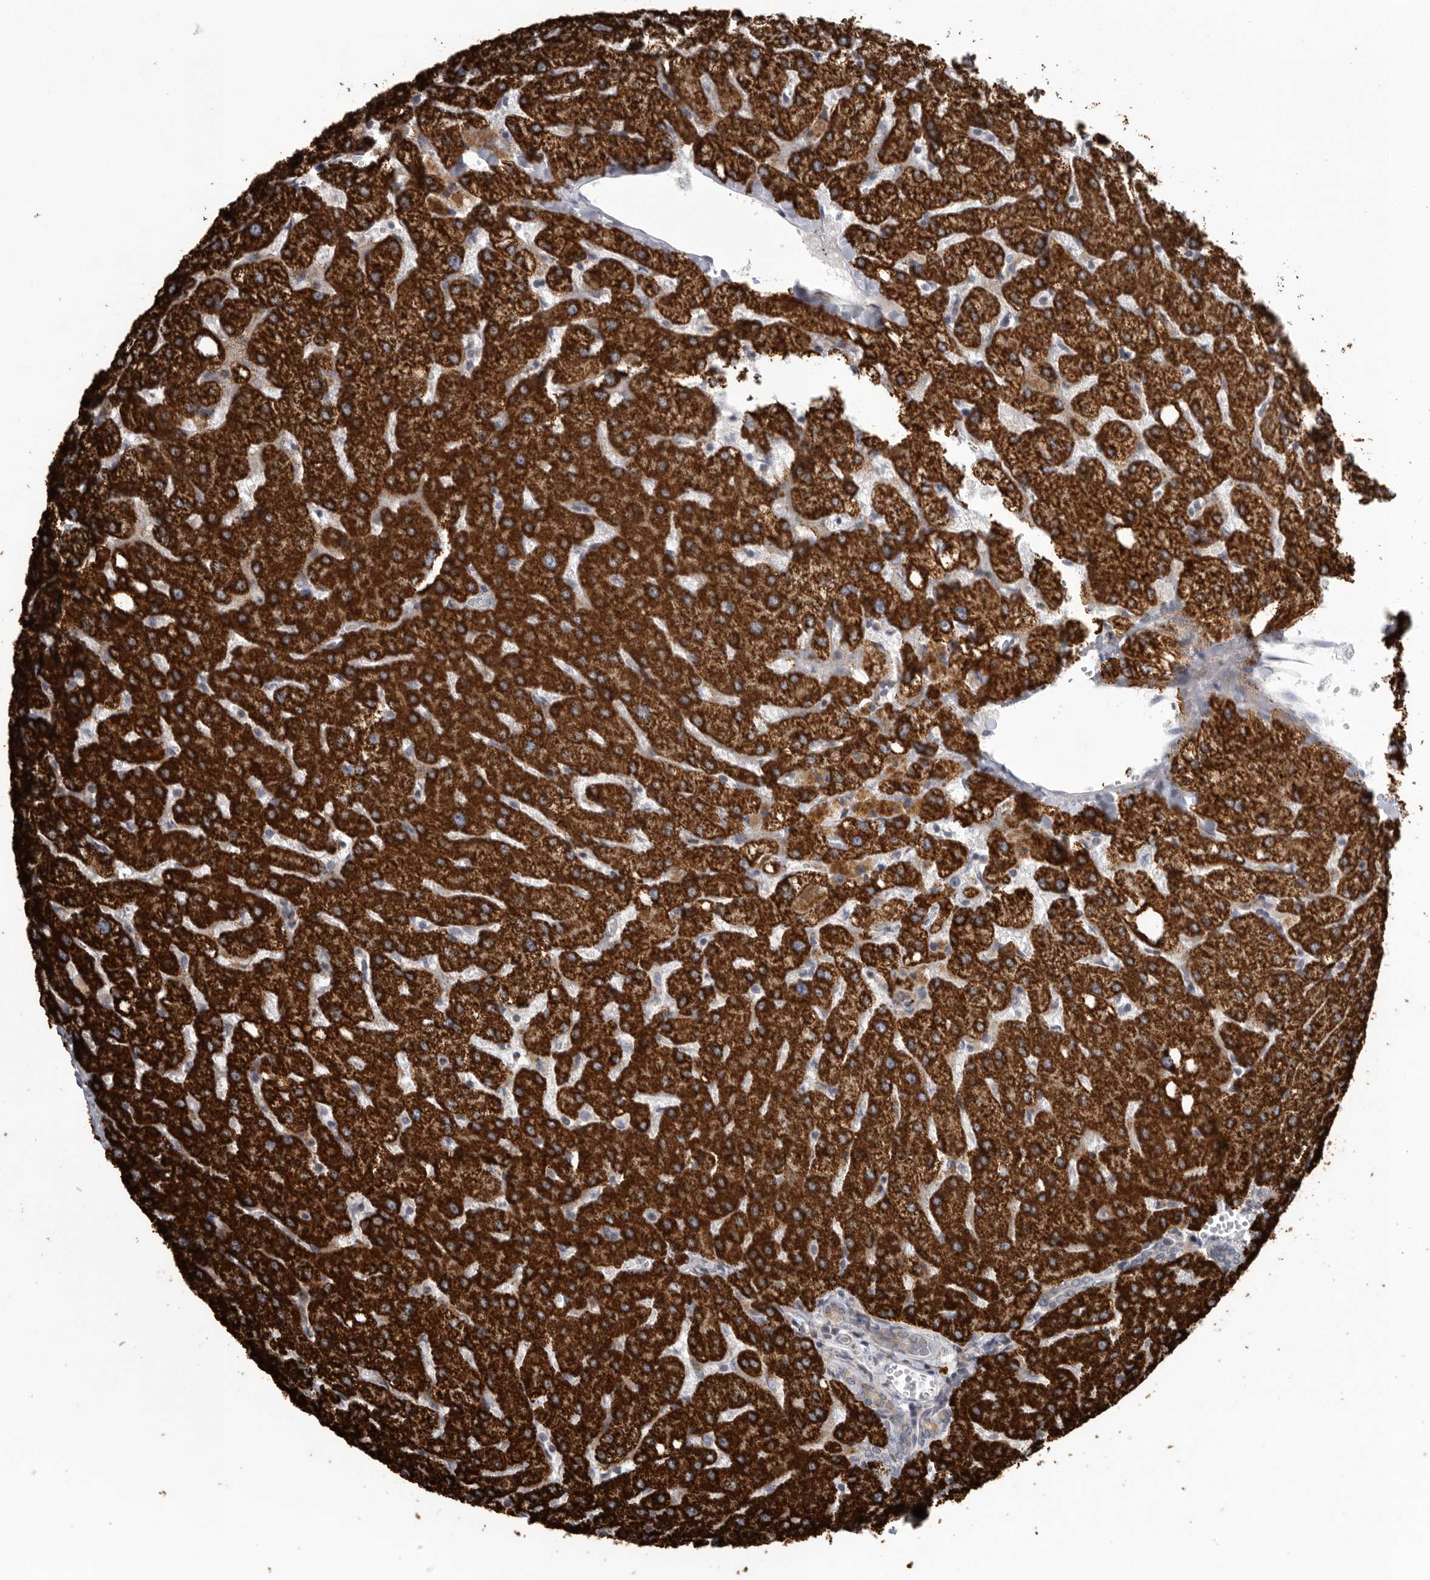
{"staining": {"intensity": "negative", "quantity": "none", "location": "none"}, "tissue": "liver", "cell_type": "Cholangiocytes", "image_type": "normal", "snomed": [{"axis": "morphology", "description": "Normal tissue, NOS"}, {"axis": "topography", "description": "Liver"}], "caption": "Human liver stained for a protein using IHC exhibits no staining in cholangiocytes.", "gene": "USP24", "patient": {"sex": "female", "age": 54}}